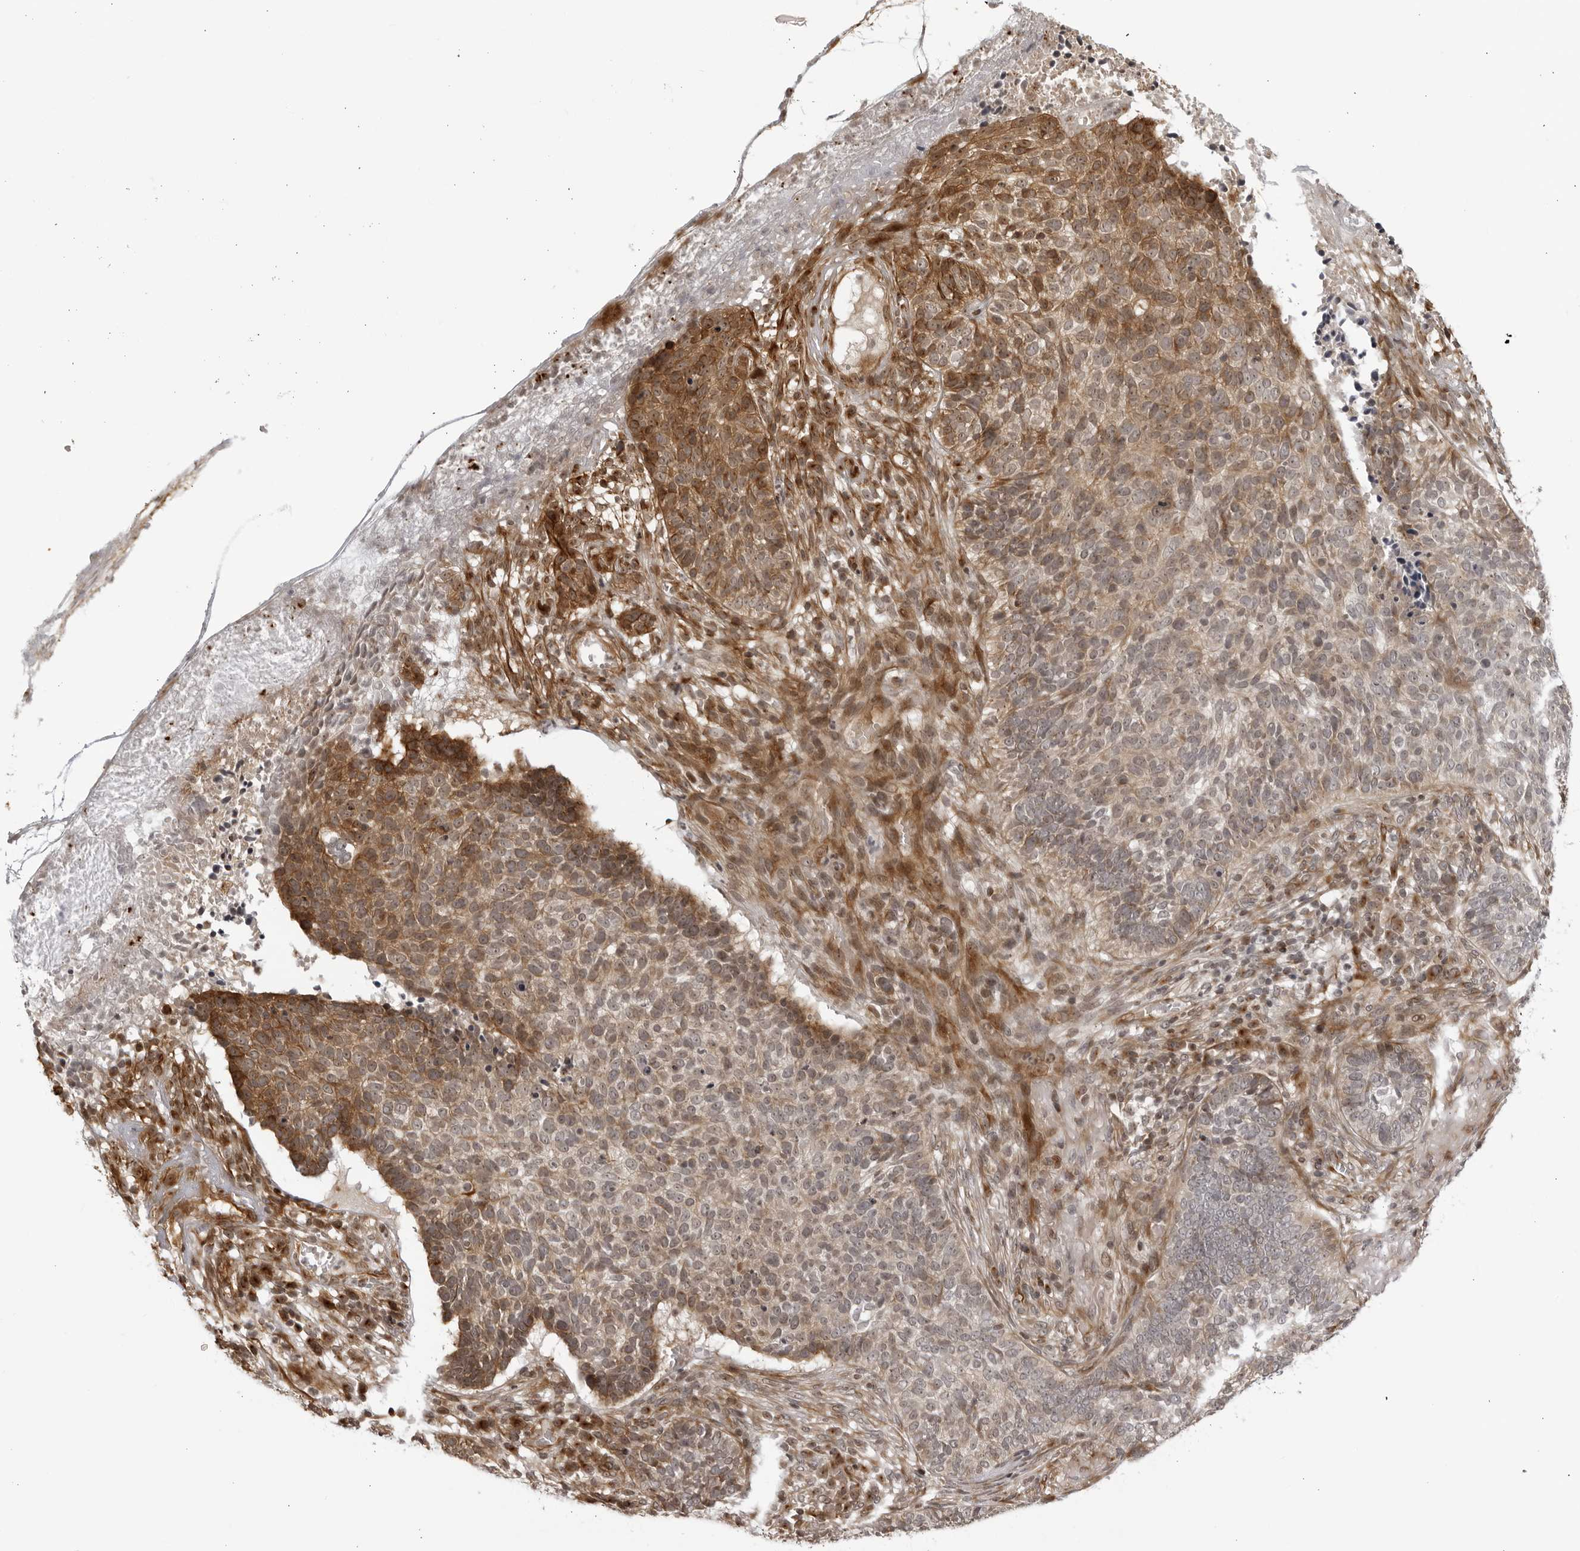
{"staining": {"intensity": "moderate", "quantity": "25%-75%", "location": "cytoplasmic/membranous"}, "tissue": "skin cancer", "cell_type": "Tumor cells", "image_type": "cancer", "snomed": [{"axis": "morphology", "description": "Basal cell carcinoma"}, {"axis": "topography", "description": "Skin"}], "caption": "This histopathology image displays immunohistochemistry staining of skin basal cell carcinoma, with medium moderate cytoplasmic/membranous positivity in approximately 25%-75% of tumor cells.", "gene": "CNBD1", "patient": {"sex": "male", "age": 85}}